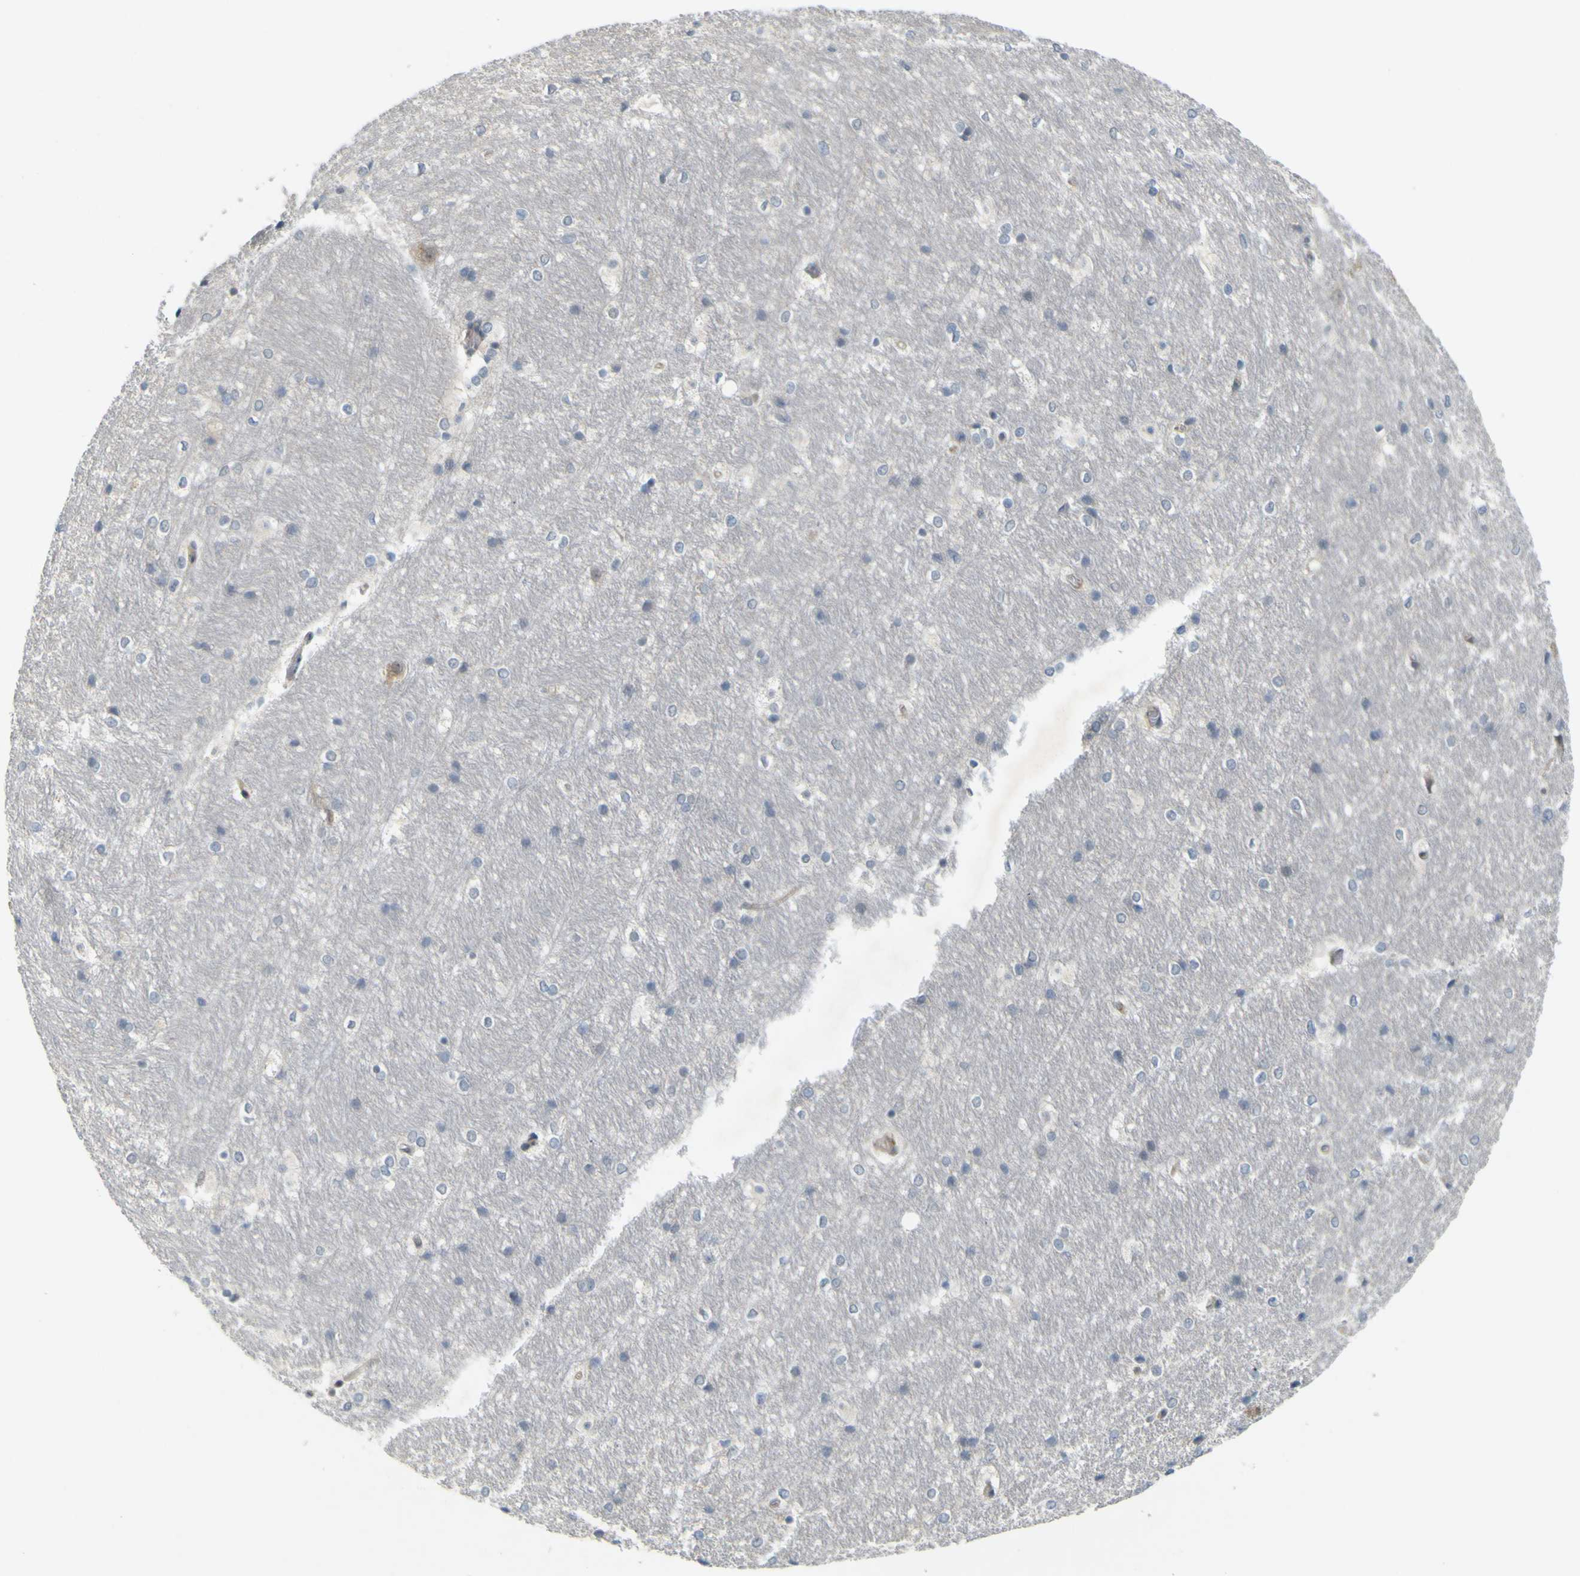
{"staining": {"intensity": "negative", "quantity": "none", "location": "none"}, "tissue": "hippocampus", "cell_type": "Glial cells", "image_type": "normal", "snomed": [{"axis": "morphology", "description": "Normal tissue, NOS"}, {"axis": "topography", "description": "Hippocampus"}], "caption": "Immunohistochemistry of normal human hippocampus shows no staining in glial cells. (Stains: DAB (3,3'-diaminobenzidine) immunohistochemistry (IHC) with hematoxylin counter stain, Microscopy: brightfield microscopy at high magnification).", "gene": "IGF2R", "patient": {"sex": "female", "age": 19}}